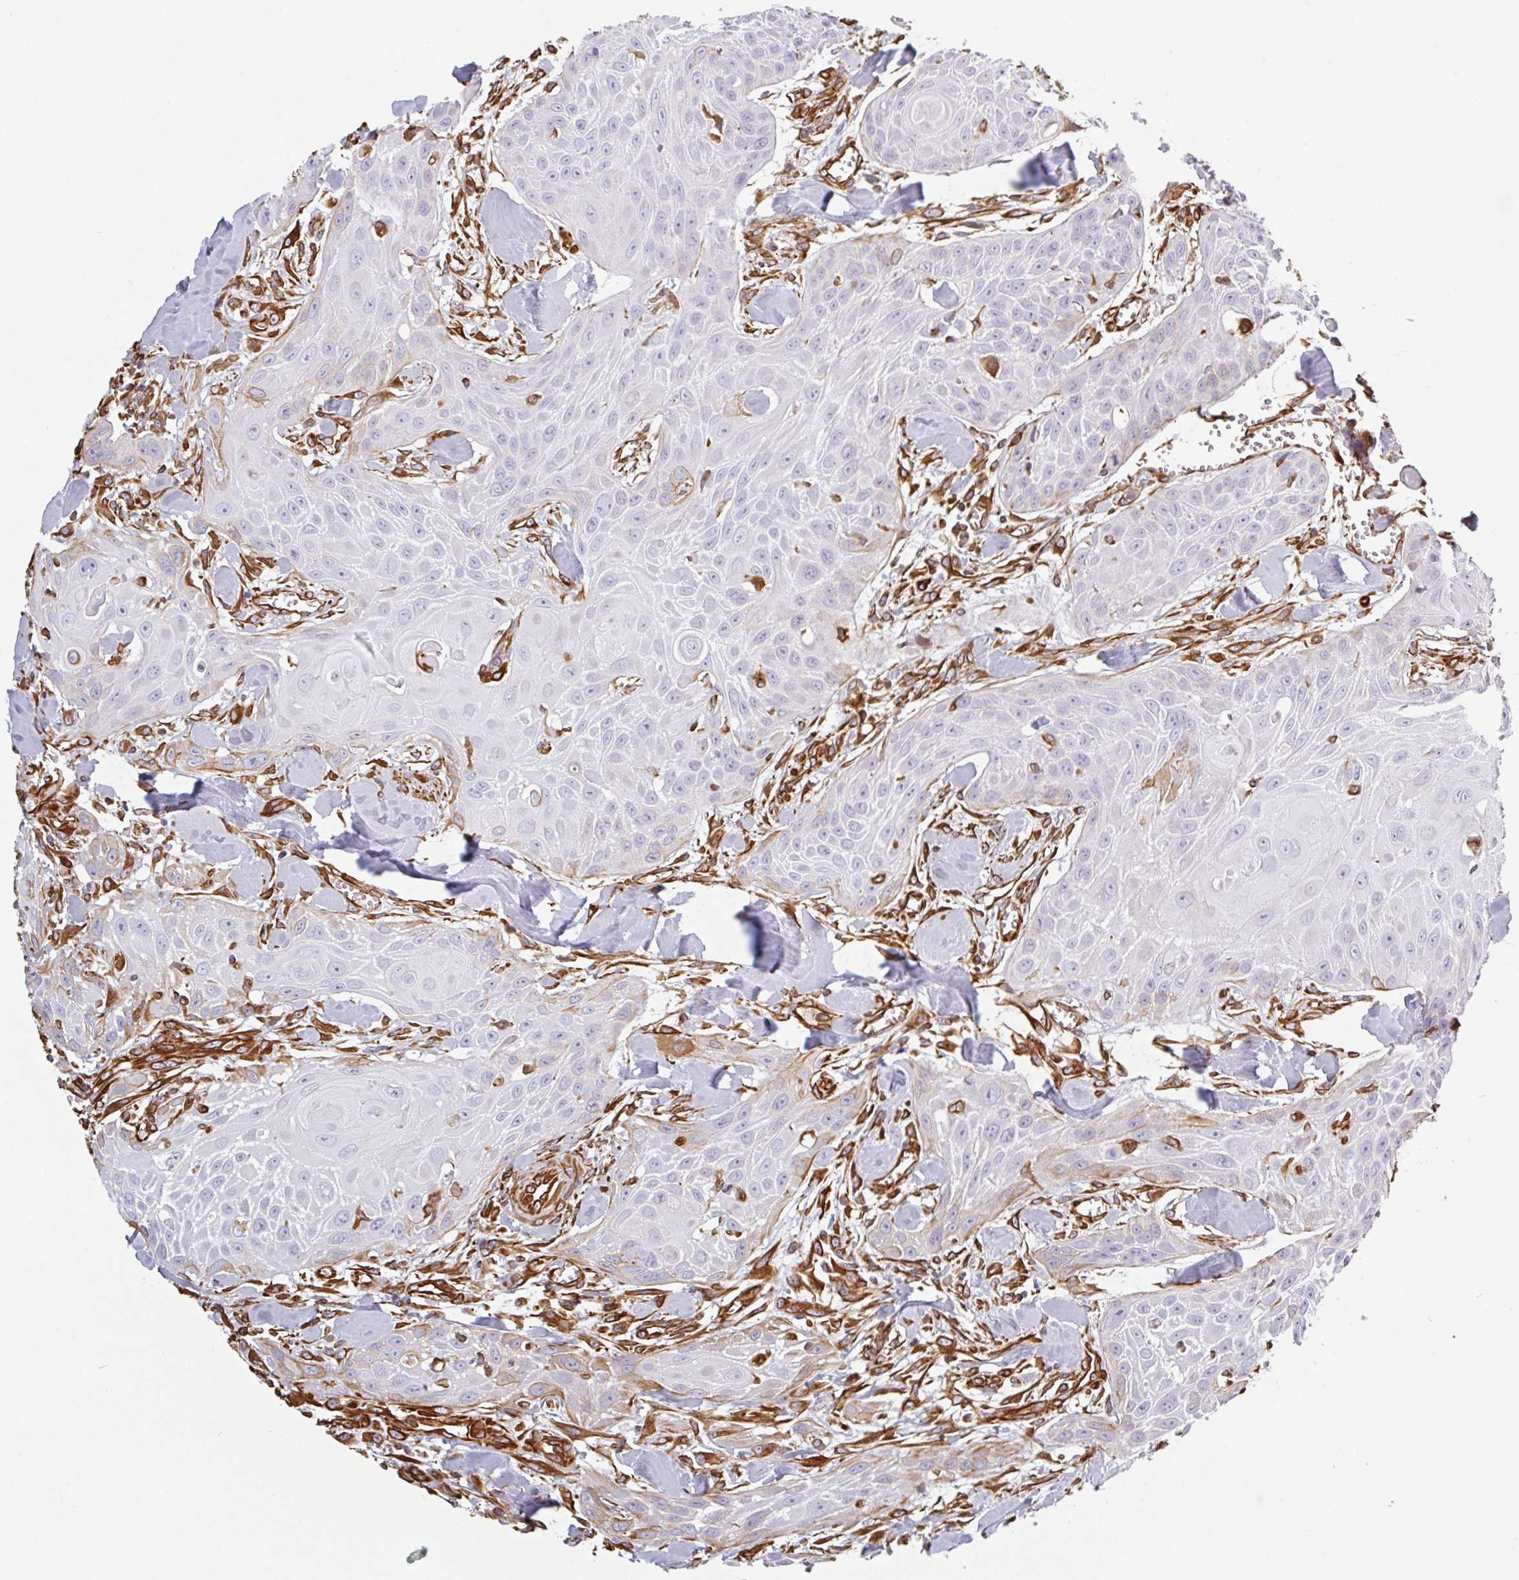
{"staining": {"intensity": "negative", "quantity": "none", "location": "none"}, "tissue": "head and neck cancer", "cell_type": "Tumor cells", "image_type": "cancer", "snomed": [{"axis": "morphology", "description": "Squamous cell carcinoma, NOS"}, {"axis": "topography", "description": "Lymph node"}, {"axis": "topography", "description": "Salivary gland"}, {"axis": "topography", "description": "Head-Neck"}], "caption": "Squamous cell carcinoma (head and neck) stained for a protein using immunohistochemistry displays no expression tumor cells.", "gene": "PPFIA1", "patient": {"sex": "female", "age": 74}}